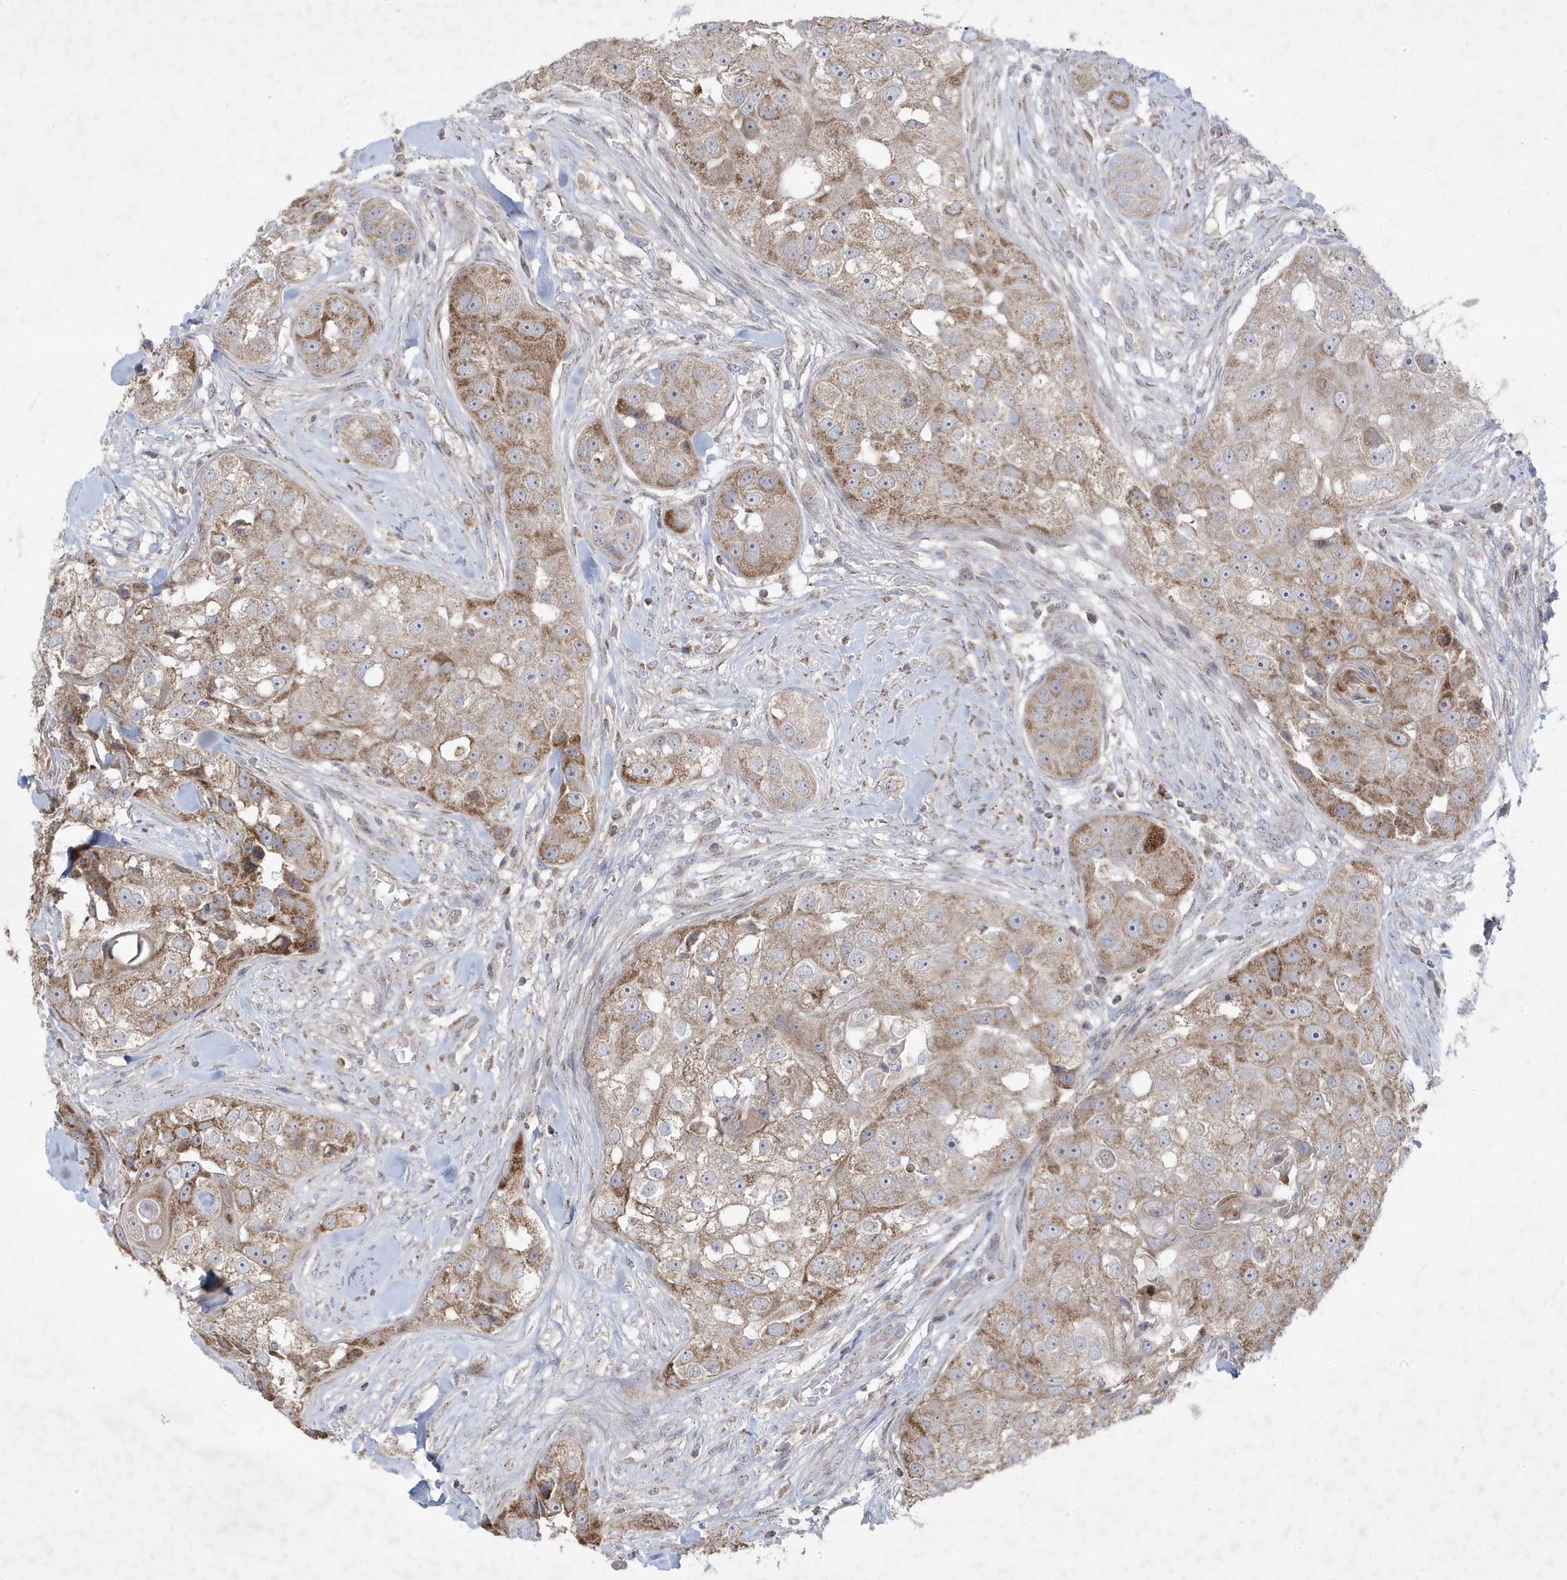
{"staining": {"intensity": "moderate", "quantity": "25%-75%", "location": "cytoplasmic/membranous"}, "tissue": "head and neck cancer", "cell_type": "Tumor cells", "image_type": "cancer", "snomed": [{"axis": "morphology", "description": "Normal tissue, NOS"}, {"axis": "morphology", "description": "Squamous cell carcinoma, NOS"}, {"axis": "topography", "description": "Skeletal muscle"}, {"axis": "topography", "description": "Head-Neck"}], "caption": "Immunohistochemistry staining of head and neck cancer (squamous cell carcinoma), which demonstrates medium levels of moderate cytoplasmic/membranous expression in approximately 25%-75% of tumor cells indicating moderate cytoplasmic/membranous protein expression. The staining was performed using DAB (3,3'-diaminobenzidine) (brown) for protein detection and nuclei were counterstained in hematoxylin (blue).", "gene": "ADAMTSL3", "patient": {"sex": "male", "age": 51}}